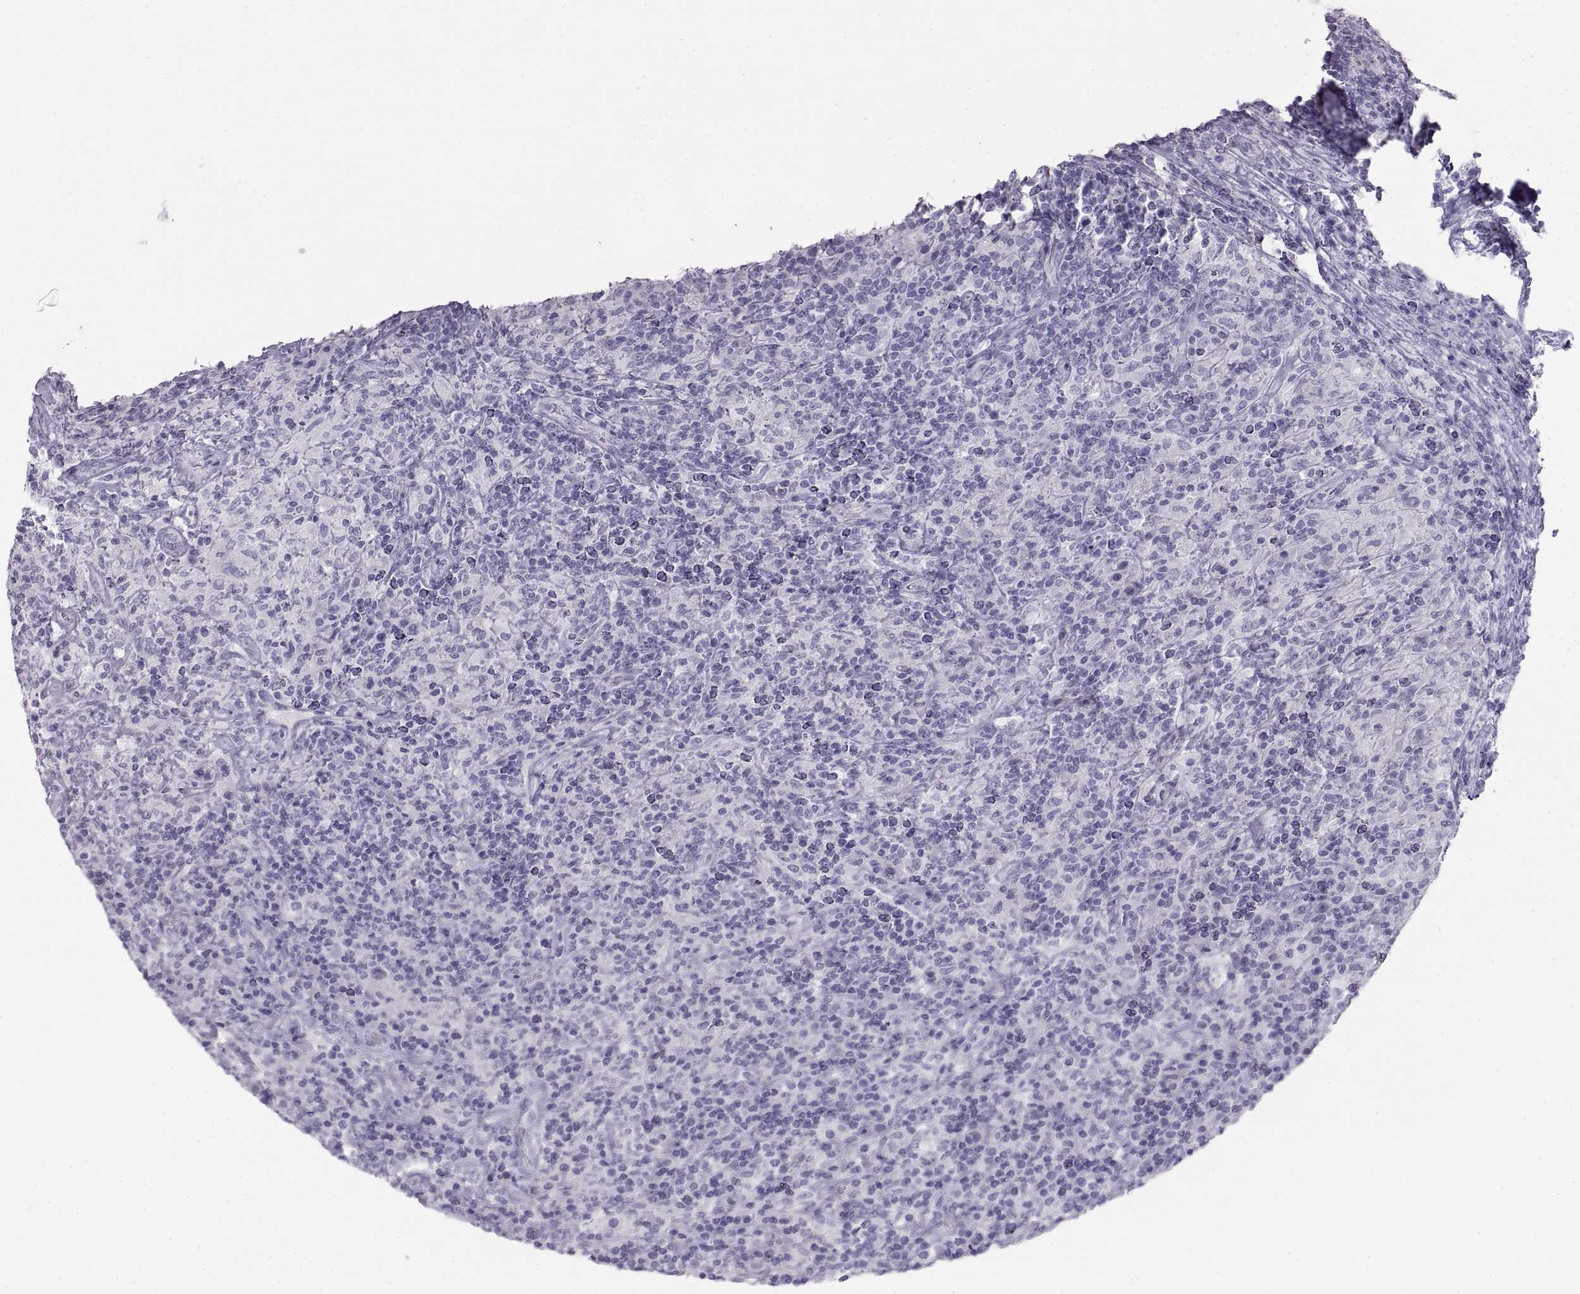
{"staining": {"intensity": "negative", "quantity": "none", "location": "none"}, "tissue": "lymphoma", "cell_type": "Tumor cells", "image_type": "cancer", "snomed": [{"axis": "morphology", "description": "Hodgkin's disease, NOS"}, {"axis": "topography", "description": "Lymph node"}], "caption": "The histopathology image displays no staining of tumor cells in Hodgkin's disease.", "gene": "SEMG1", "patient": {"sex": "male", "age": 70}}